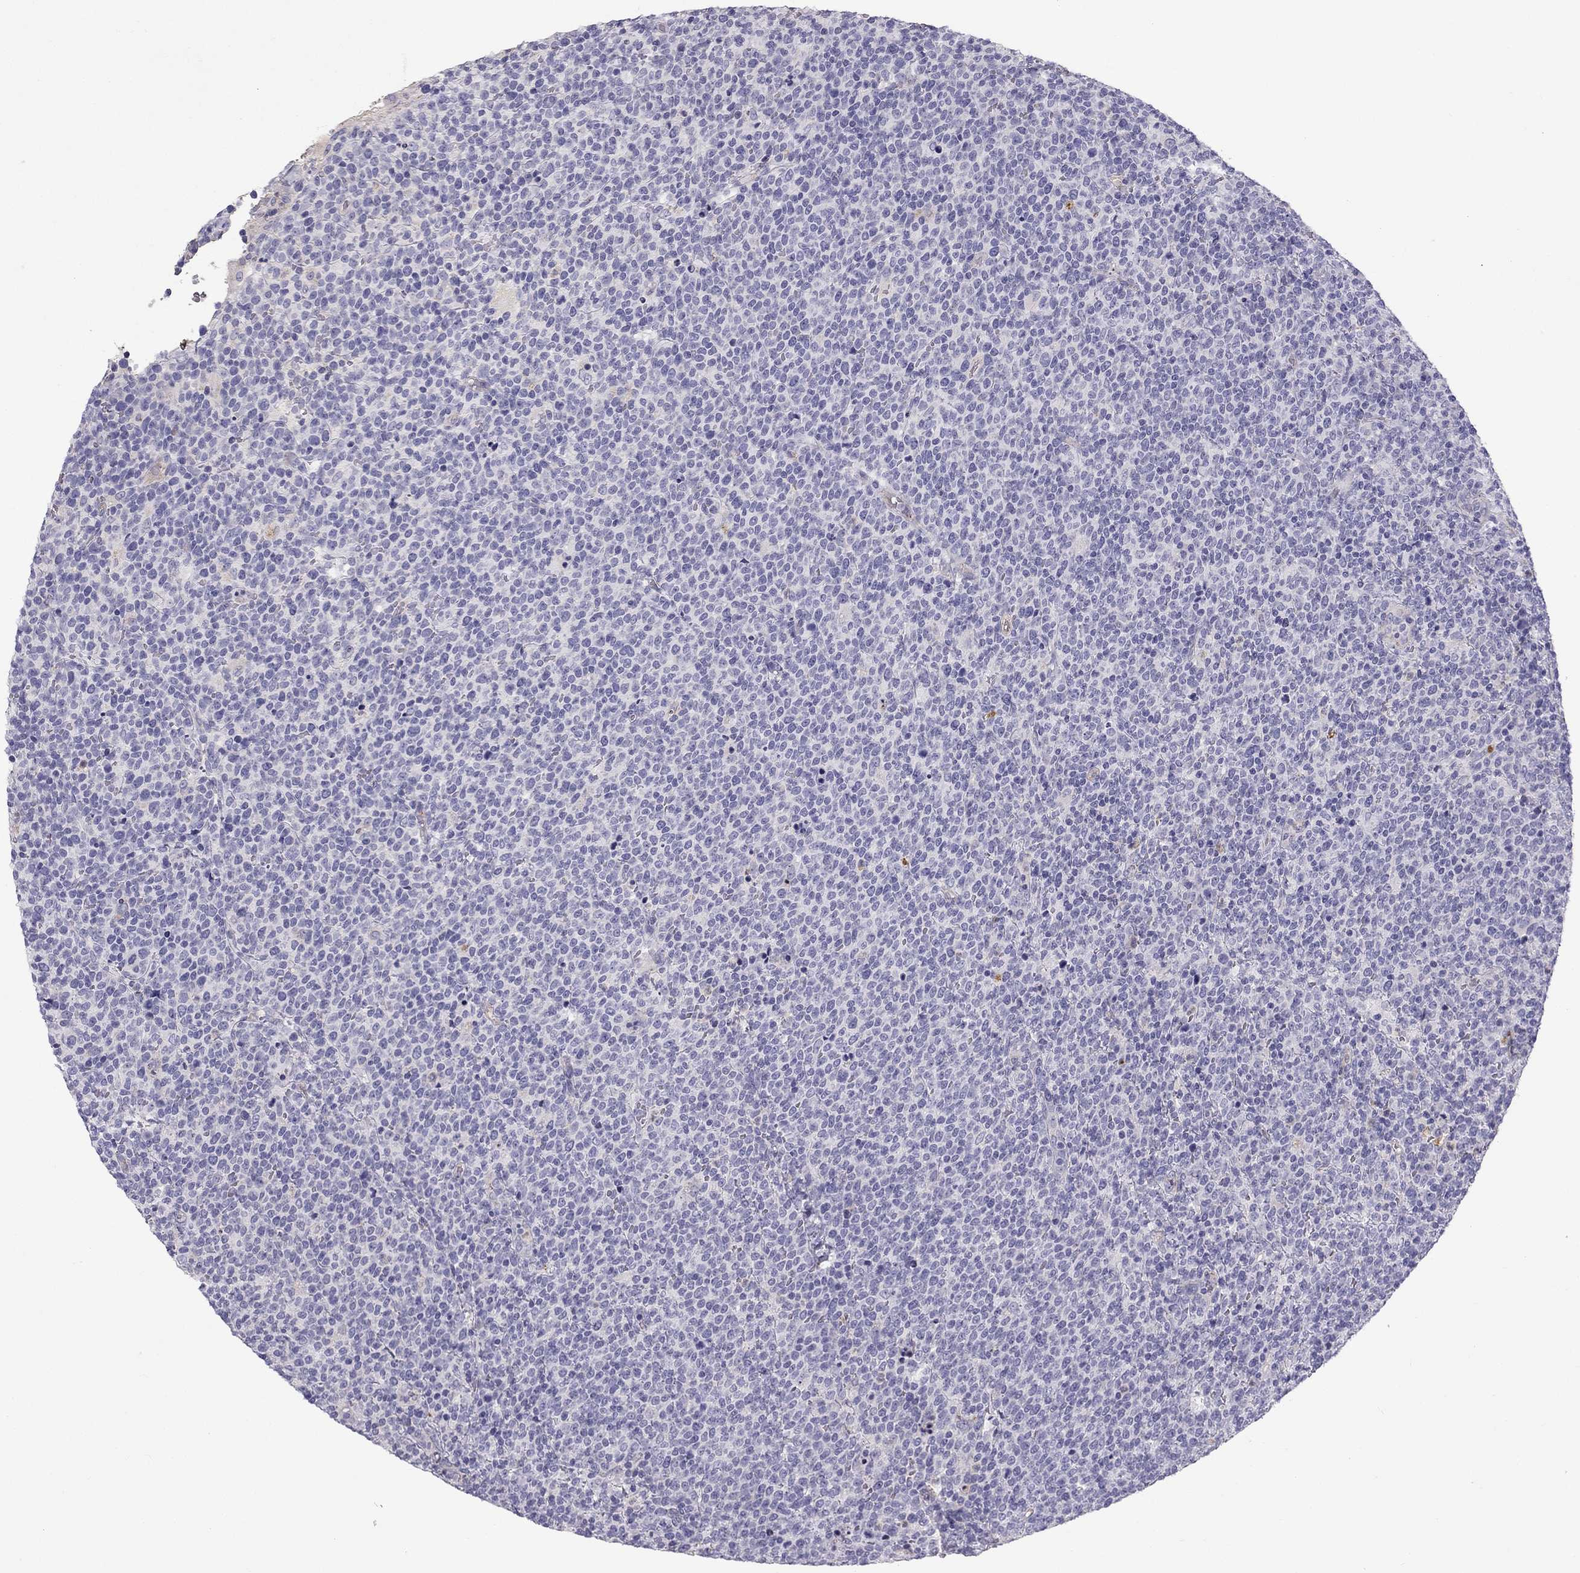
{"staining": {"intensity": "negative", "quantity": "none", "location": "none"}, "tissue": "lymphoma", "cell_type": "Tumor cells", "image_type": "cancer", "snomed": [{"axis": "morphology", "description": "Malignant lymphoma, non-Hodgkin's type, High grade"}, {"axis": "topography", "description": "Lymph node"}], "caption": "Tumor cells are negative for brown protein staining in malignant lymphoma, non-Hodgkin's type (high-grade). (DAB immunohistochemistry (IHC) visualized using brightfield microscopy, high magnification).", "gene": "STOML3", "patient": {"sex": "male", "age": 61}}